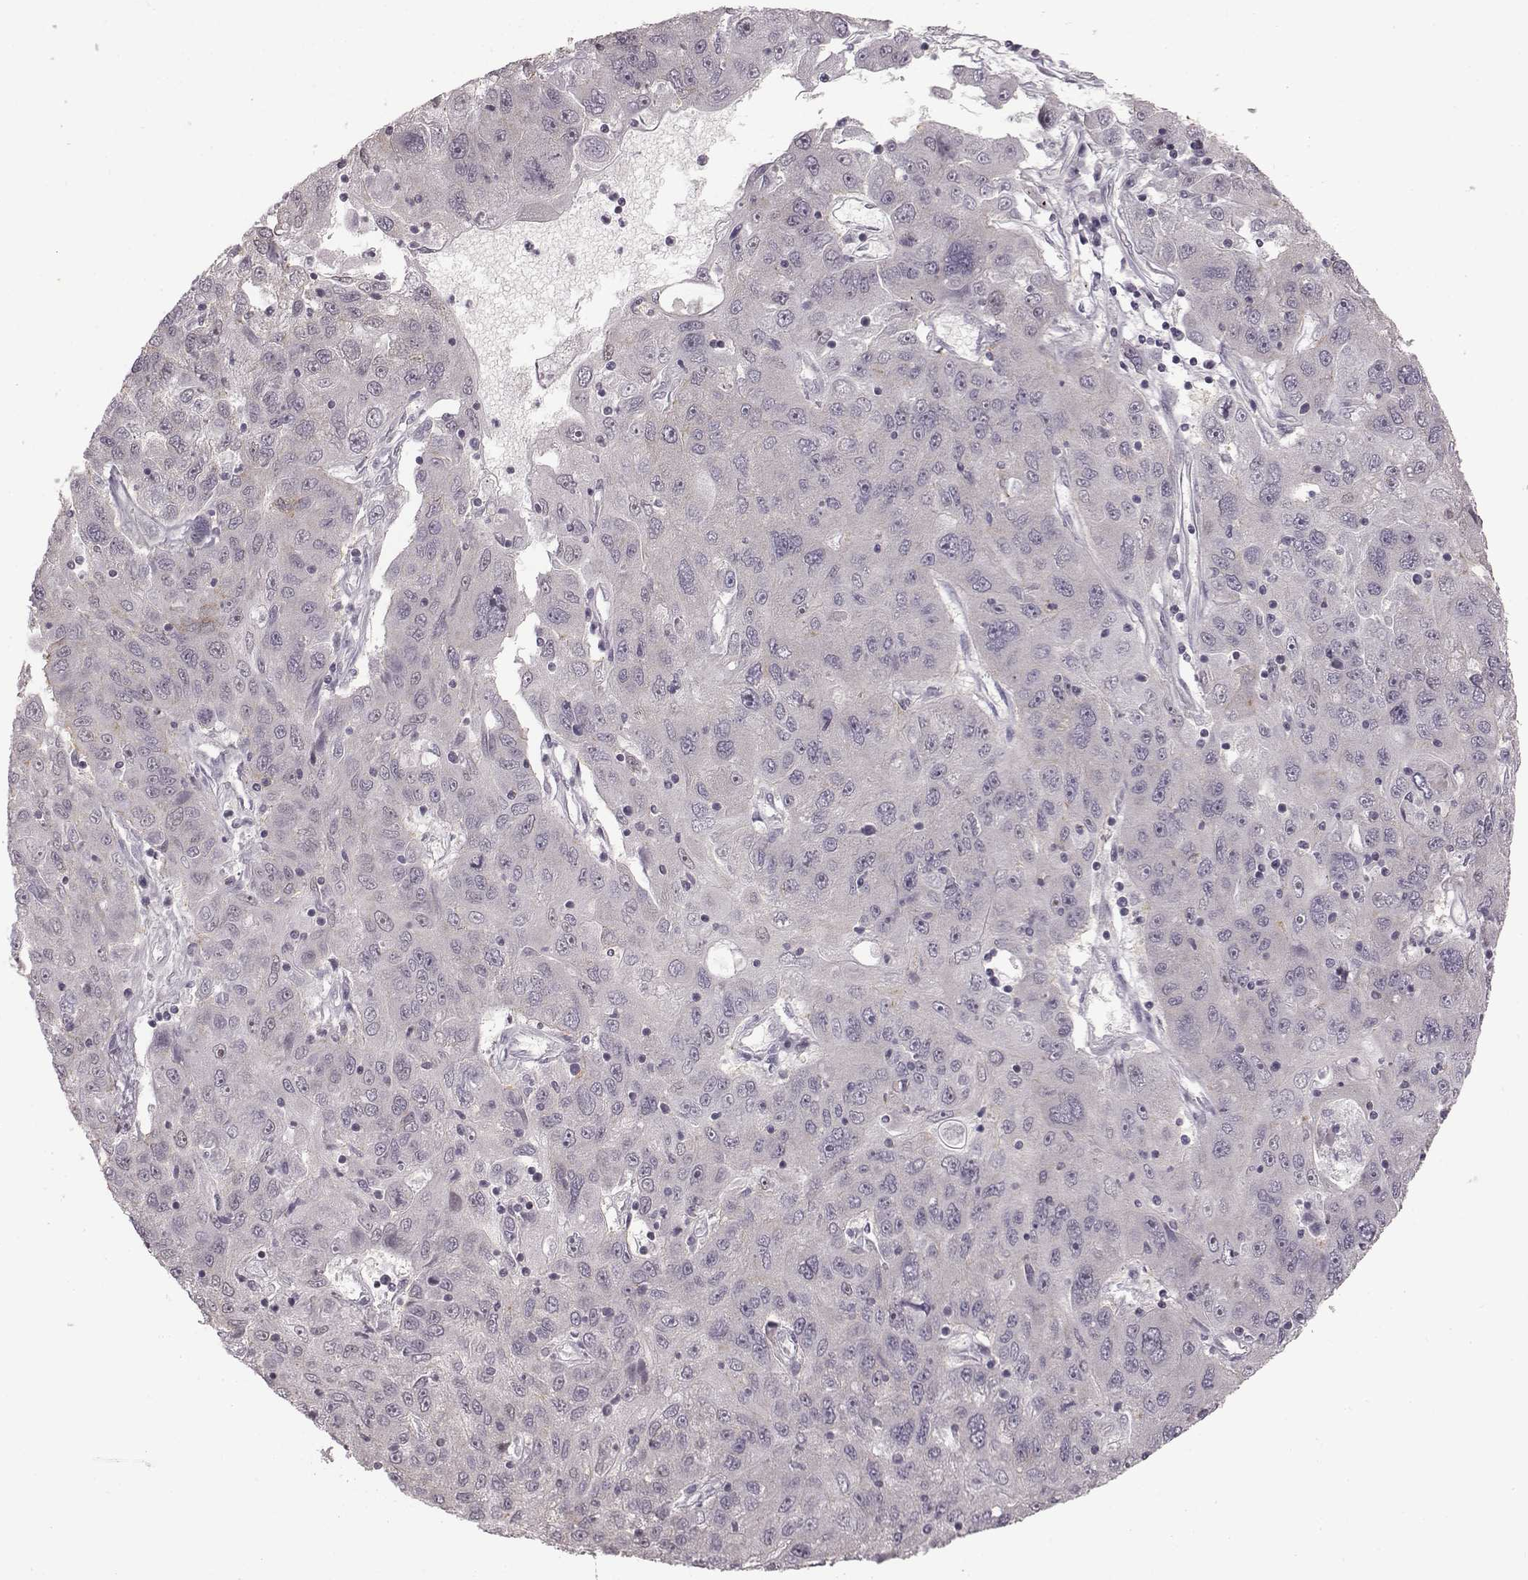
{"staining": {"intensity": "negative", "quantity": "none", "location": "none"}, "tissue": "stomach cancer", "cell_type": "Tumor cells", "image_type": "cancer", "snomed": [{"axis": "morphology", "description": "Adenocarcinoma, NOS"}, {"axis": "topography", "description": "Stomach"}], "caption": "DAB (3,3'-diaminobenzidine) immunohistochemical staining of human stomach adenocarcinoma exhibits no significant positivity in tumor cells.", "gene": "BICDL1", "patient": {"sex": "male", "age": 56}}